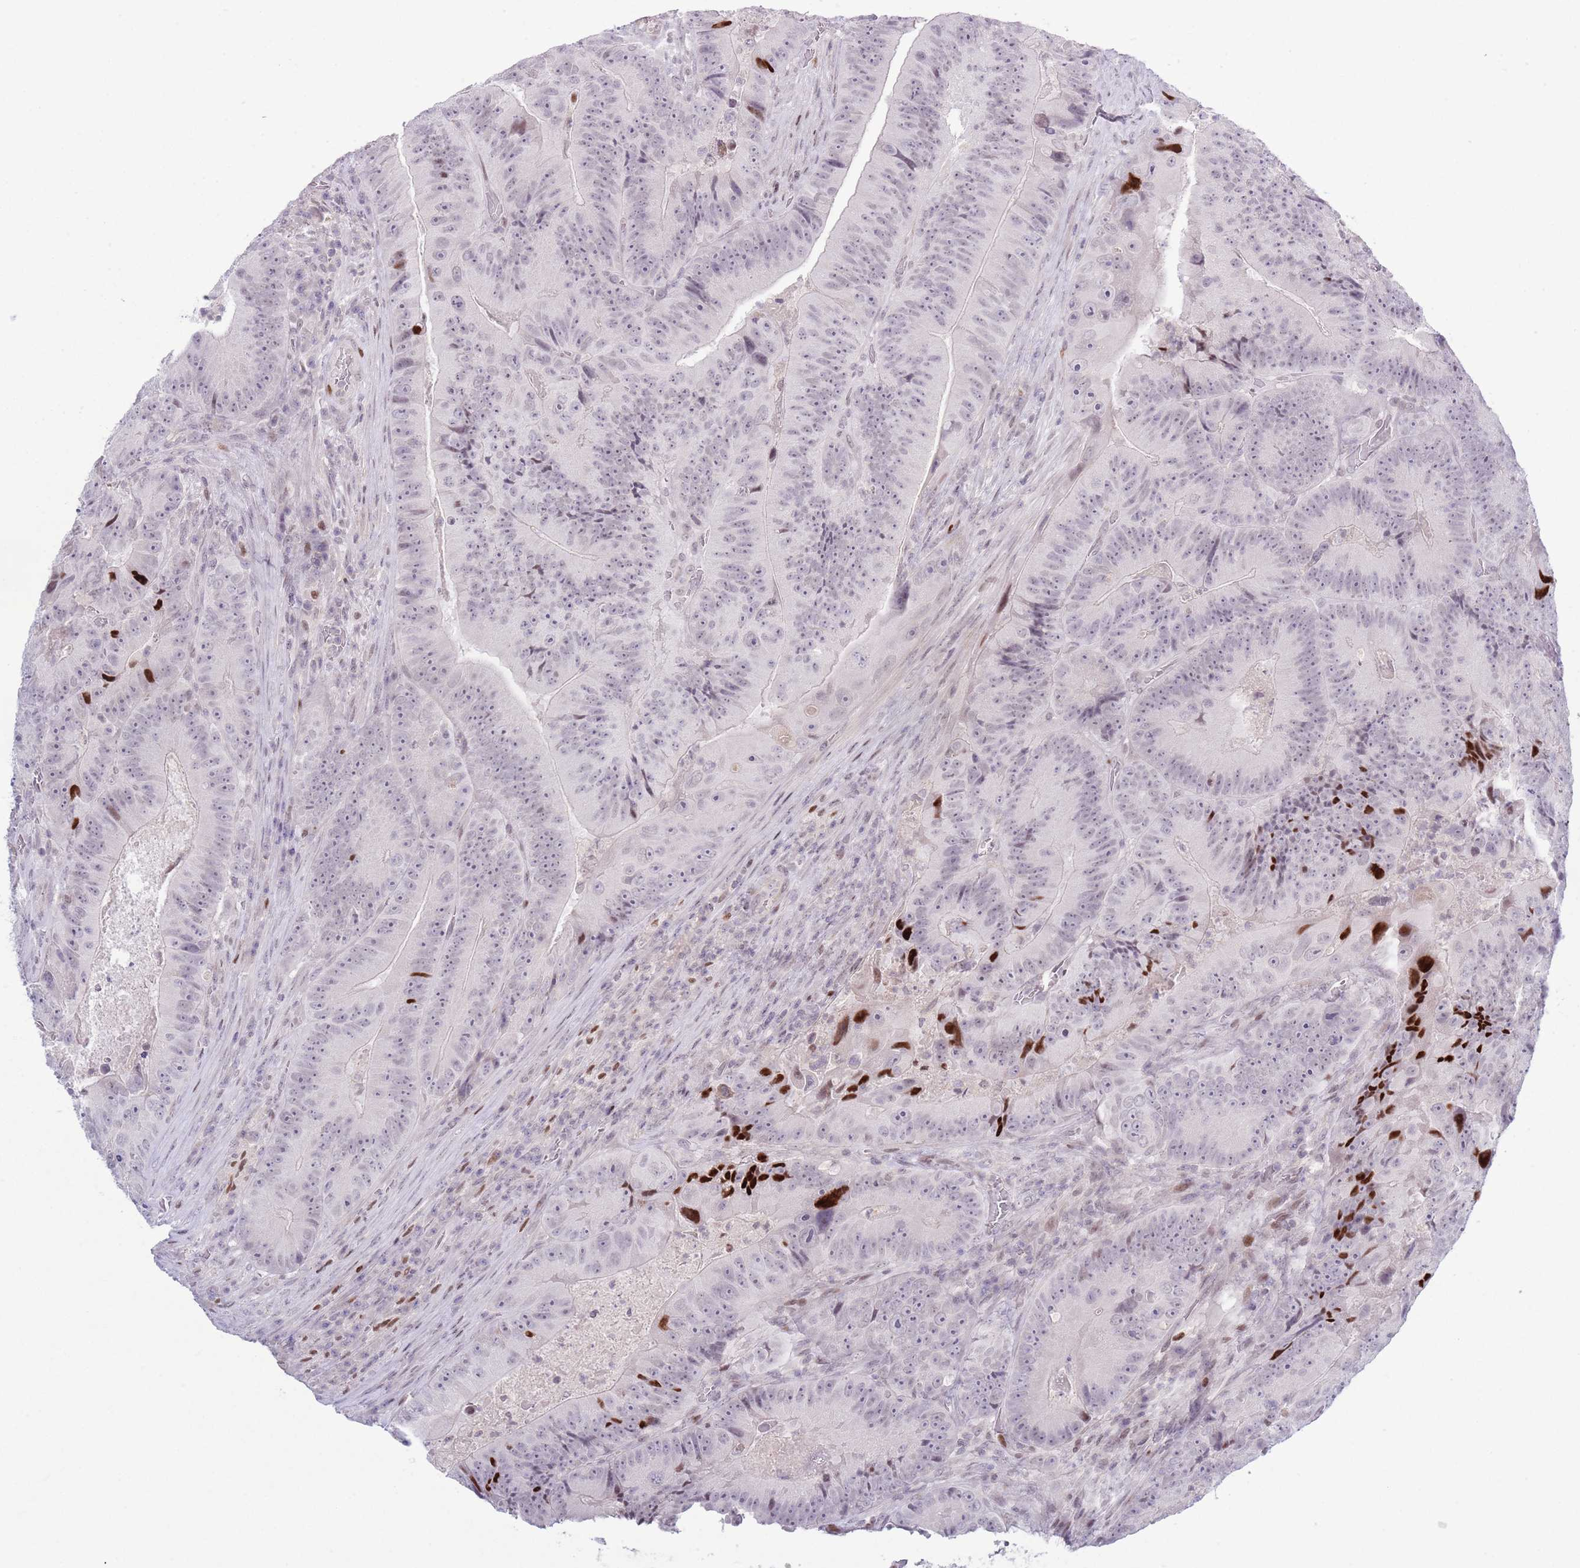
{"staining": {"intensity": "strong", "quantity": "<25%", "location": "nuclear"}, "tissue": "colorectal cancer", "cell_type": "Tumor cells", "image_type": "cancer", "snomed": [{"axis": "morphology", "description": "Adenocarcinoma, NOS"}, {"axis": "topography", "description": "Colon"}], "caption": "Adenocarcinoma (colorectal) tissue displays strong nuclear expression in about <25% of tumor cells", "gene": "MFSD10", "patient": {"sex": "female", "age": 86}}